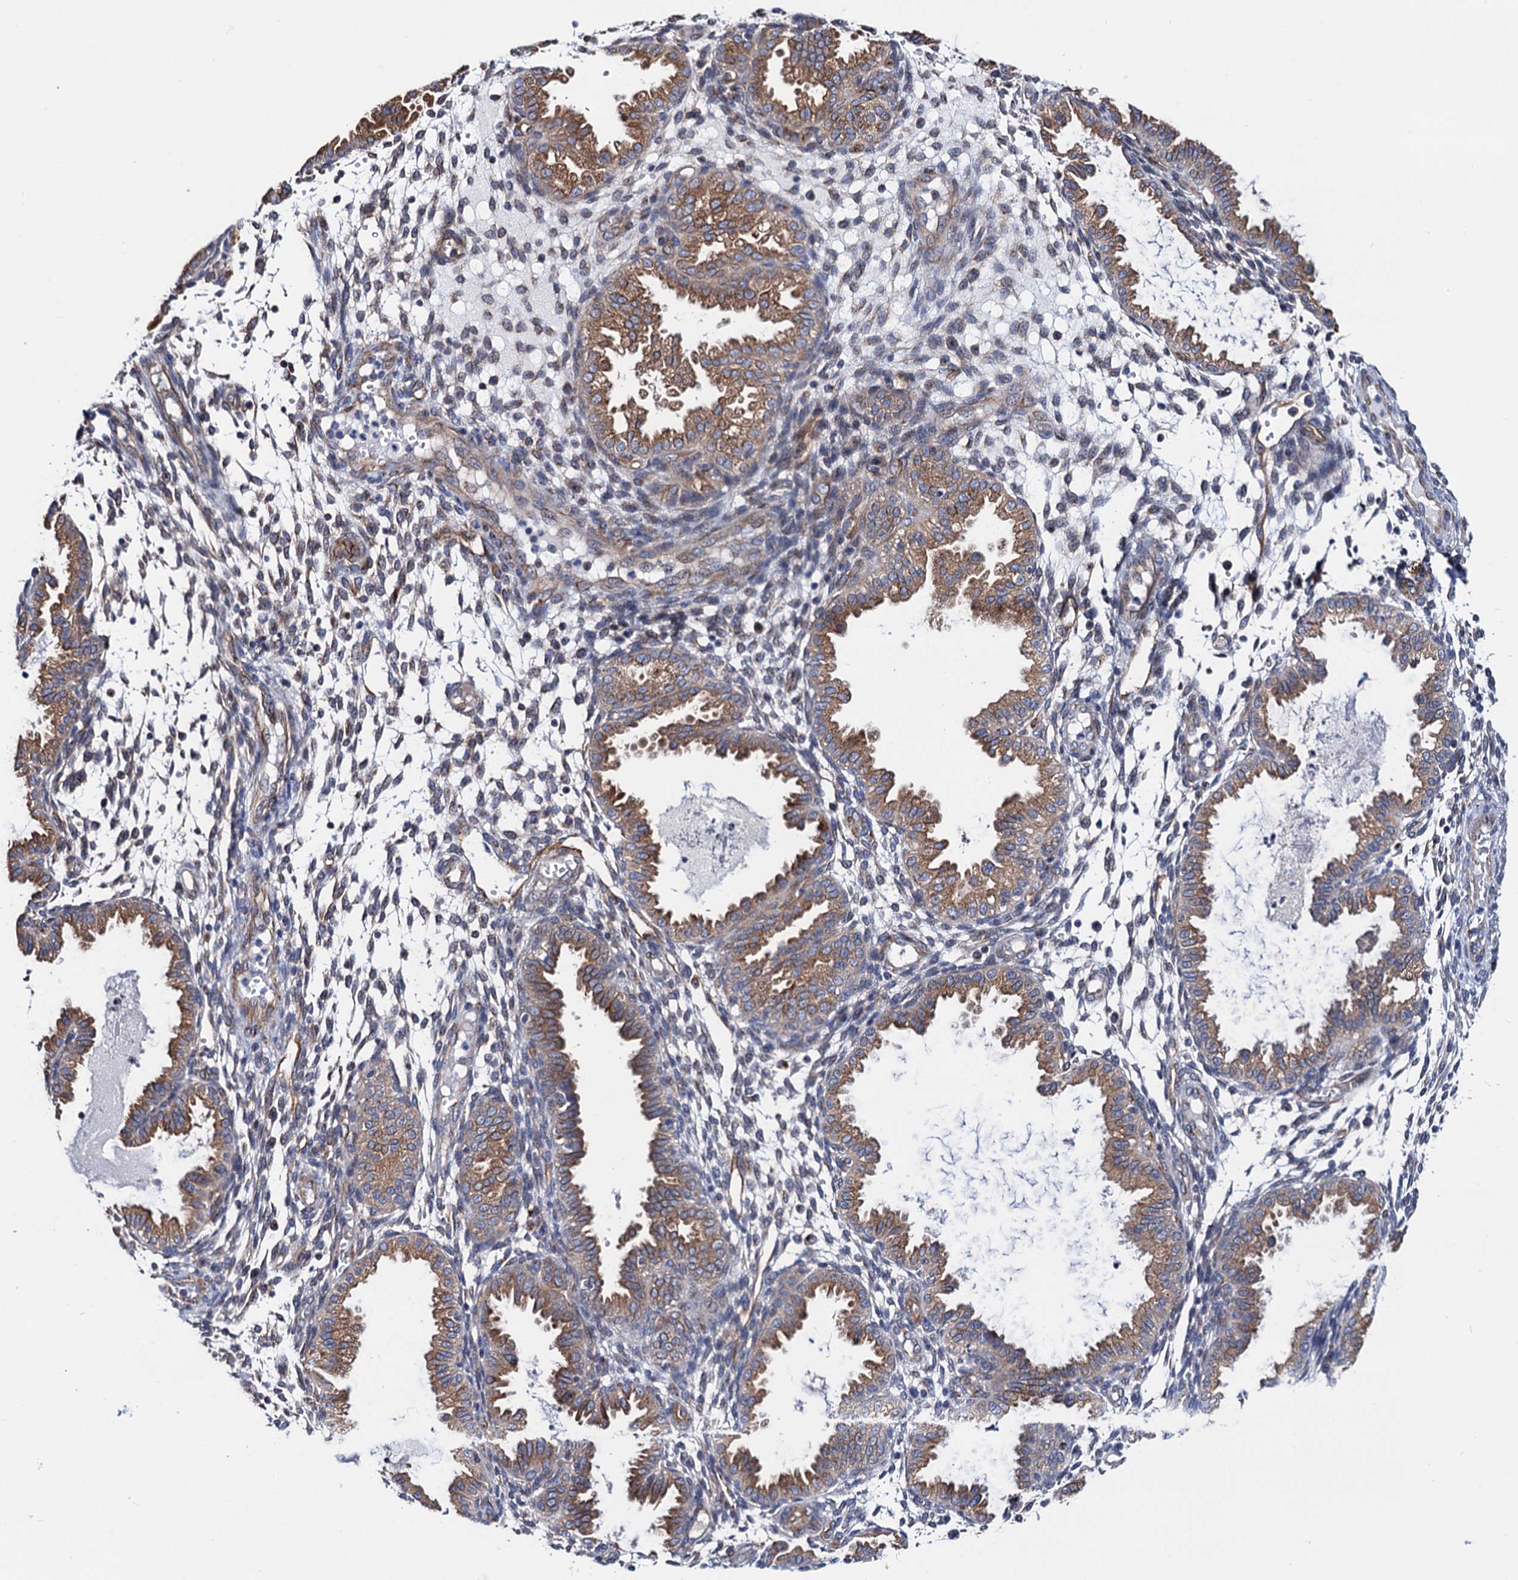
{"staining": {"intensity": "negative", "quantity": "none", "location": "none"}, "tissue": "endometrium", "cell_type": "Cells in endometrial stroma", "image_type": "normal", "snomed": [{"axis": "morphology", "description": "Normal tissue, NOS"}, {"axis": "topography", "description": "Endometrium"}], "caption": "Normal endometrium was stained to show a protein in brown. There is no significant positivity in cells in endometrial stroma. The staining was performed using DAB (3,3'-diaminobenzidine) to visualize the protein expression in brown, while the nuclei were stained in blue with hematoxylin (Magnification: 20x).", "gene": "ZDHHC18", "patient": {"sex": "female", "age": 33}}